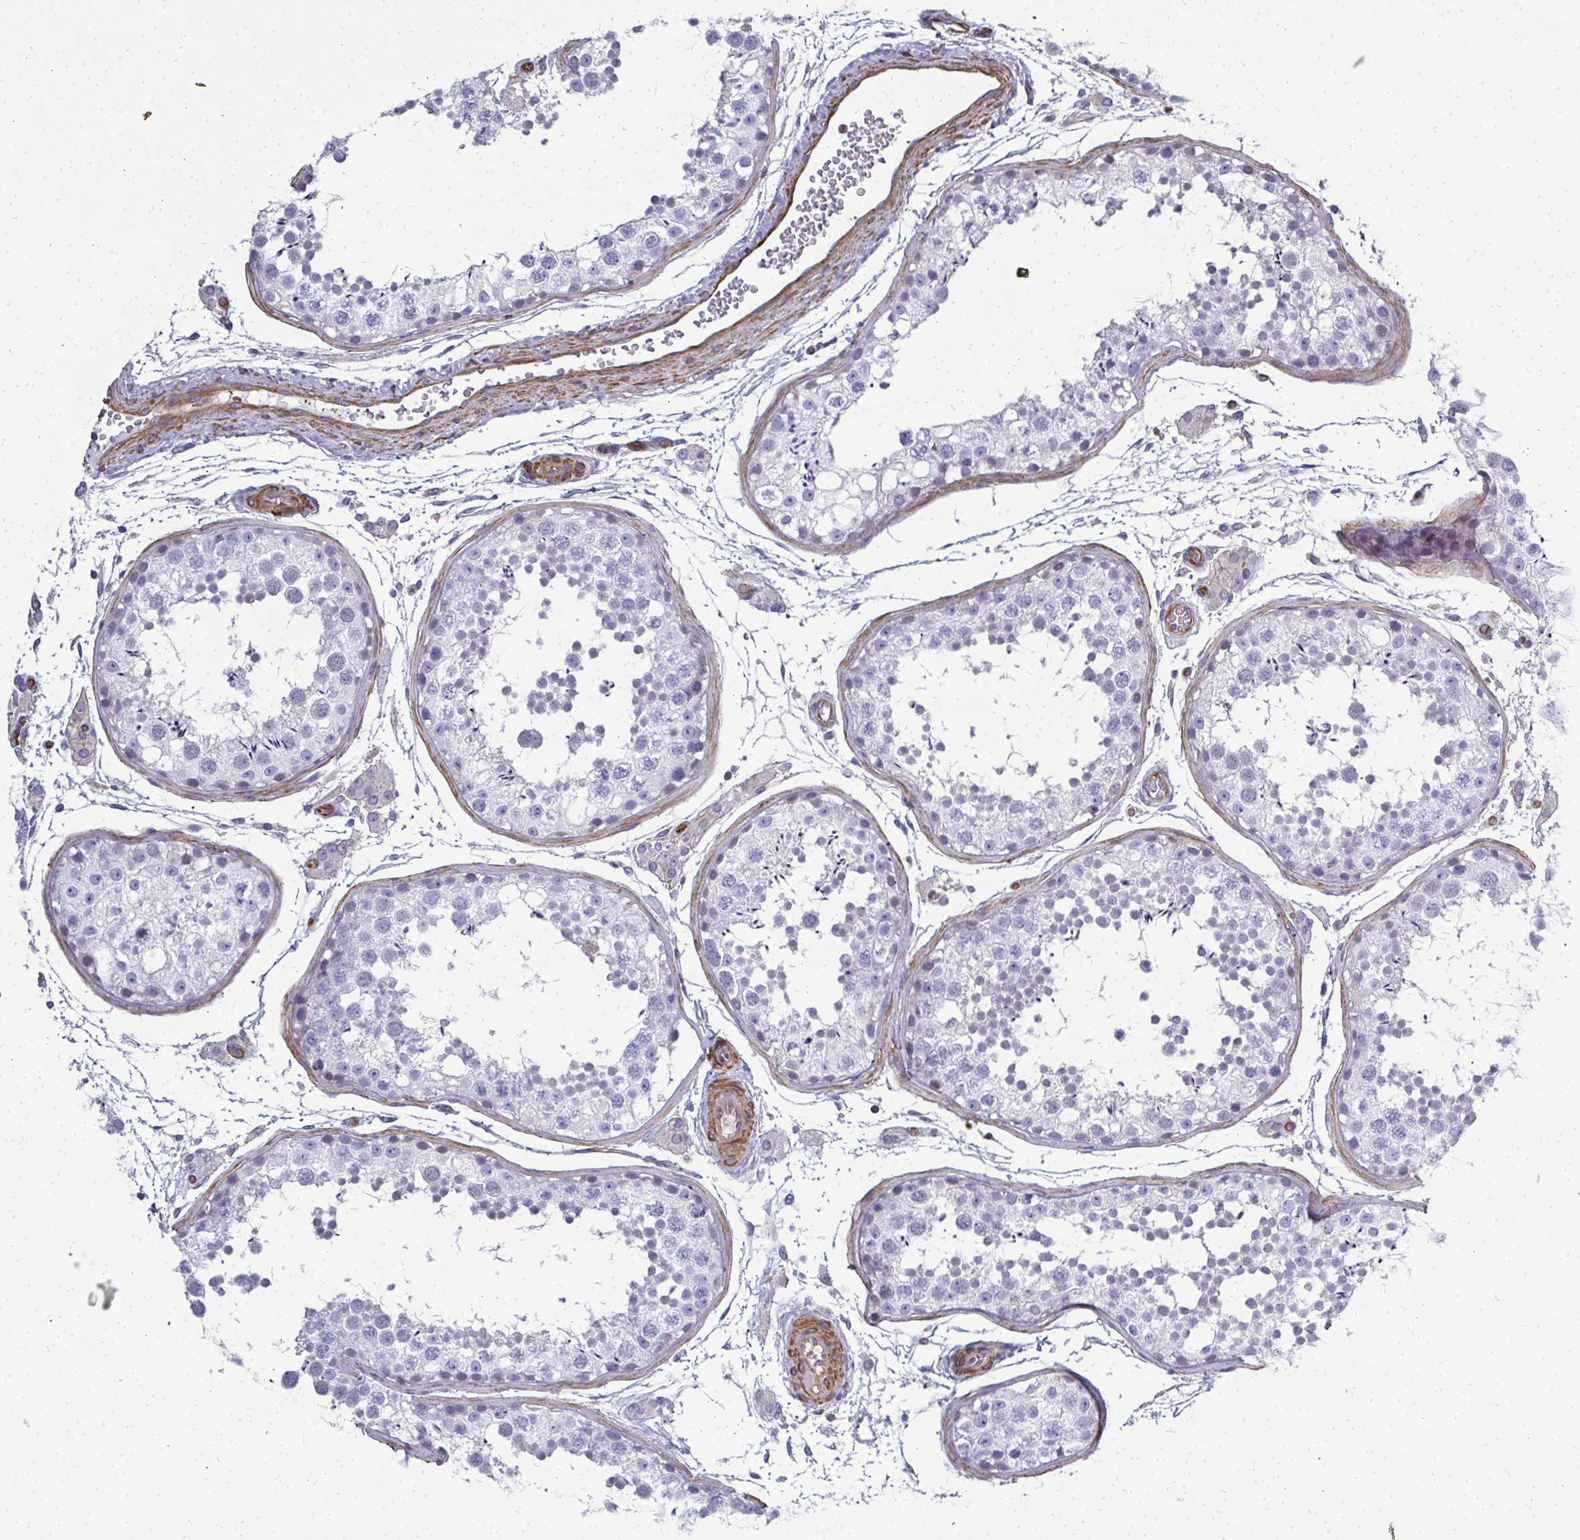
{"staining": {"intensity": "negative", "quantity": "none", "location": "none"}, "tissue": "testis", "cell_type": "Cells in seminiferous ducts", "image_type": "normal", "snomed": [{"axis": "morphology", "description": "Normal tissue, NOS"}, {"axis": "topography", "description": "Testis"}], "caption": "Immunohistochemical staining of unremarkable human testis exhibits no significant expression in cells in seminiferous ducts.", "gene": "MYL1", "patient": {"sex": "male", "age": 29}}